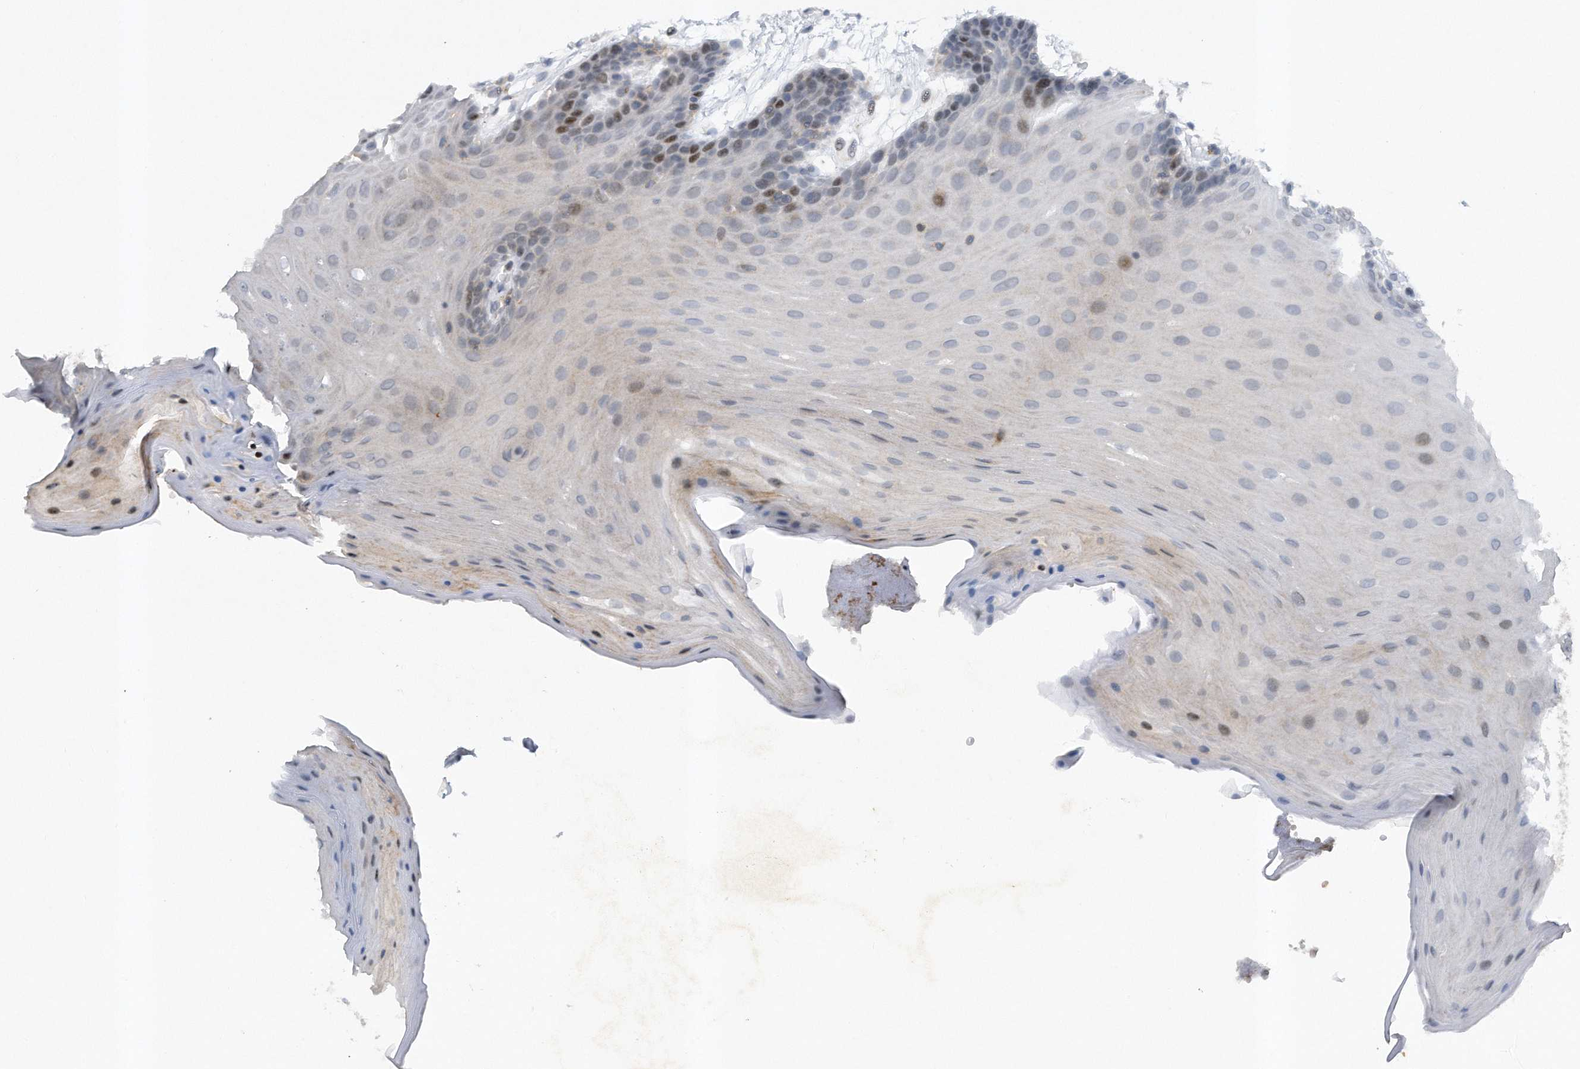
{"staining": {"intensity": "moderate", "quantity": "<25%", "location": "nuclear"}, "tissue": "oral mucosa", "cell_type": "Squamous epithelial cells", "image_type": "normal", "snomed": [{"axis": "morphology", "description": "Normal tissue, NOS"}, {"axis": "morphology", "description": "Squamous cell carcinoma, NOS"}, {"axis": "topography", "description": "Skeletal muscle"}, {"axis": "topography", "description": "Oral tissue"}, {"axis": "topography", "description": "Salivary gland"}, {"axis": "topography", "description": "Head-Neck"}], "caption": "A low amount of moderate nuclear positivity is seen in approximately <25% of squamous epithelial cells in benign oral mucosa.", "gene": "PGBD2", "patient": {"sex": "male", "age": 54}}